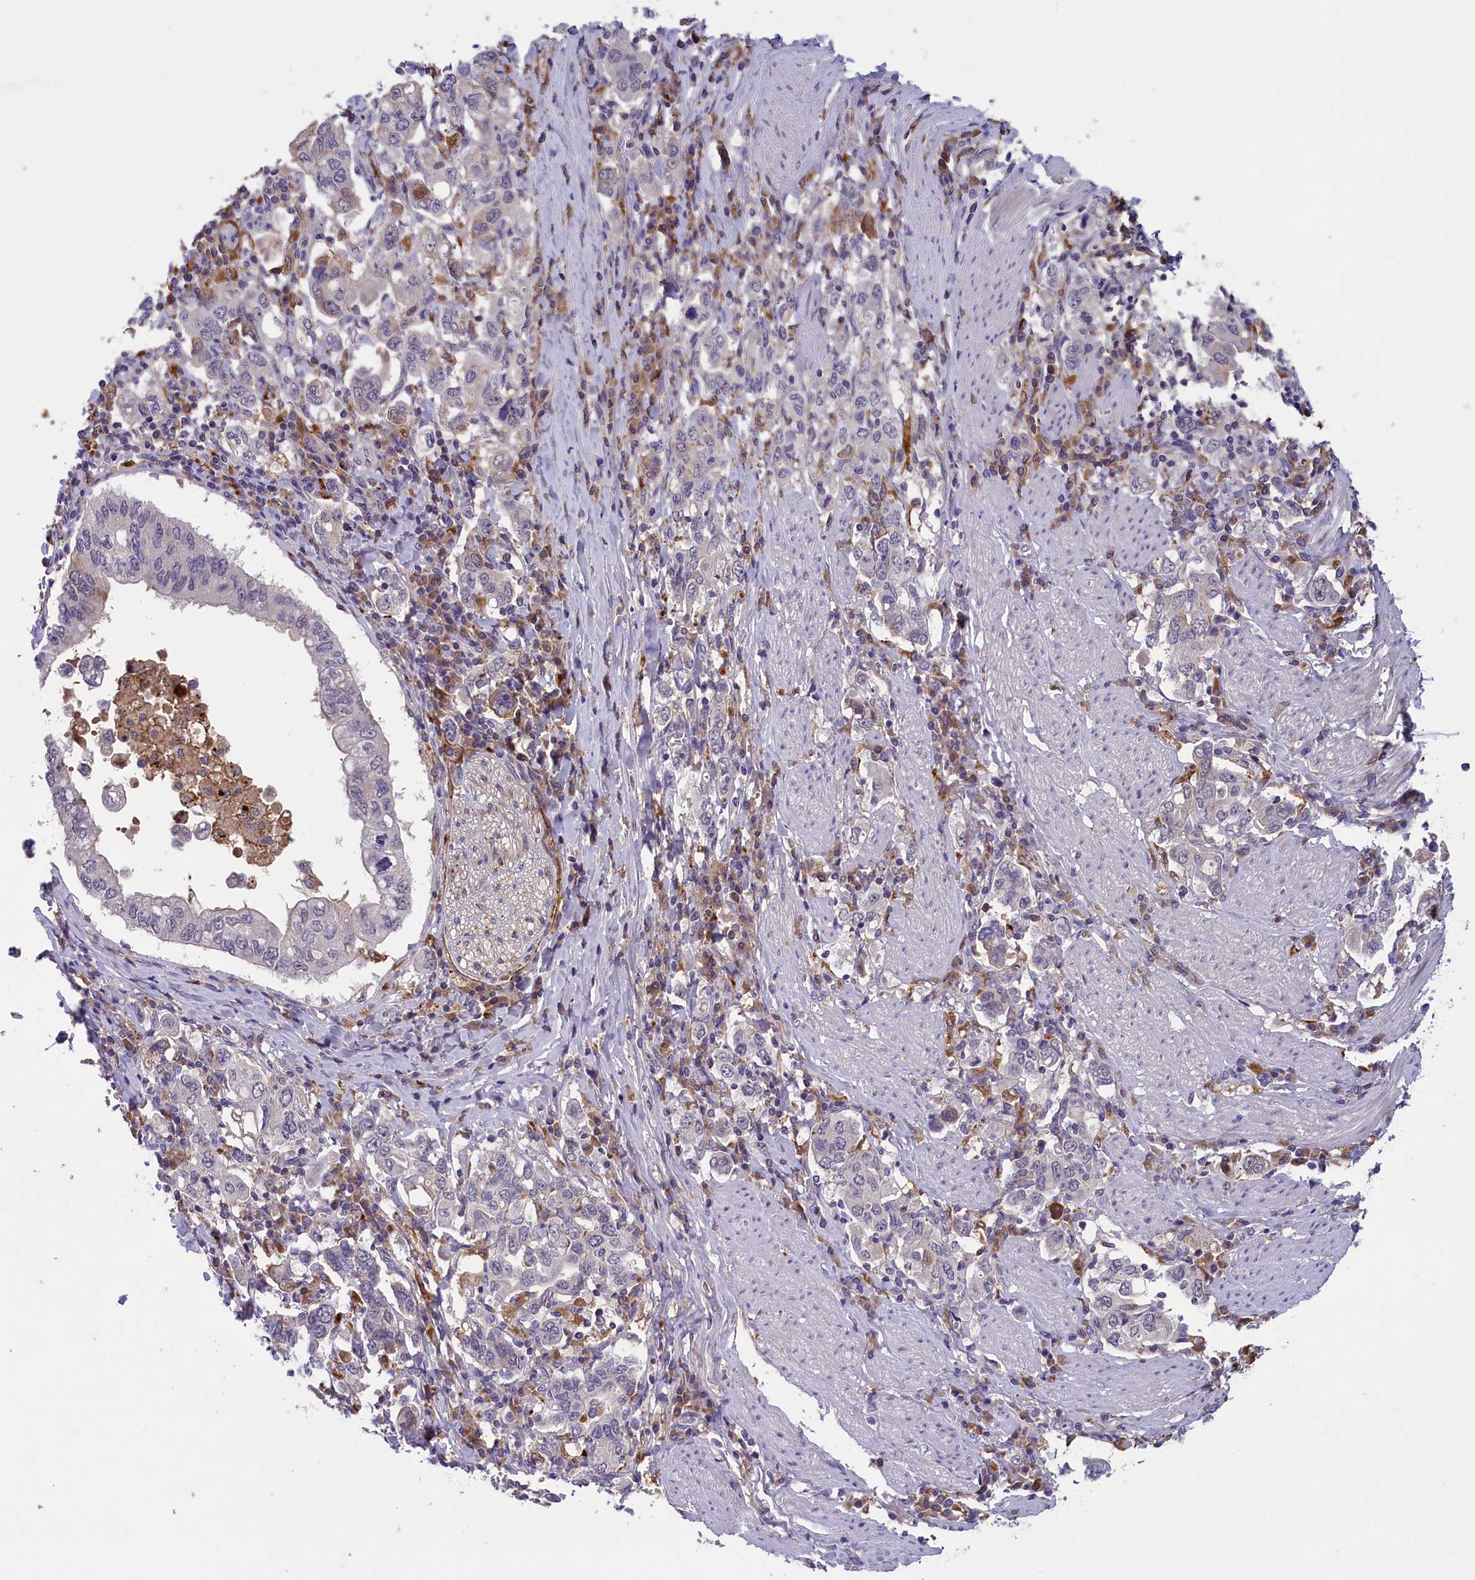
{"staining": {"intensity": "negative", "quantity": "none", "location": "none"}, "tissue": "stomach cancer", "cell_type": "Tumor cells", "image_type": "cancer", "snomed": [{"axis": "morphology", "description": "Adenocarcinoma, NOS"}, {"axis": "topography", "description": "Stomach, upper"}], "caption": "High power microscopy photomicrograph of an immunohistochemistry (IHC) image of adenocarcinoma (stomach), revealing no significant expression in tumor cells.", "gene": "STYX", "patient": {"sex": "male", "age": 62}}